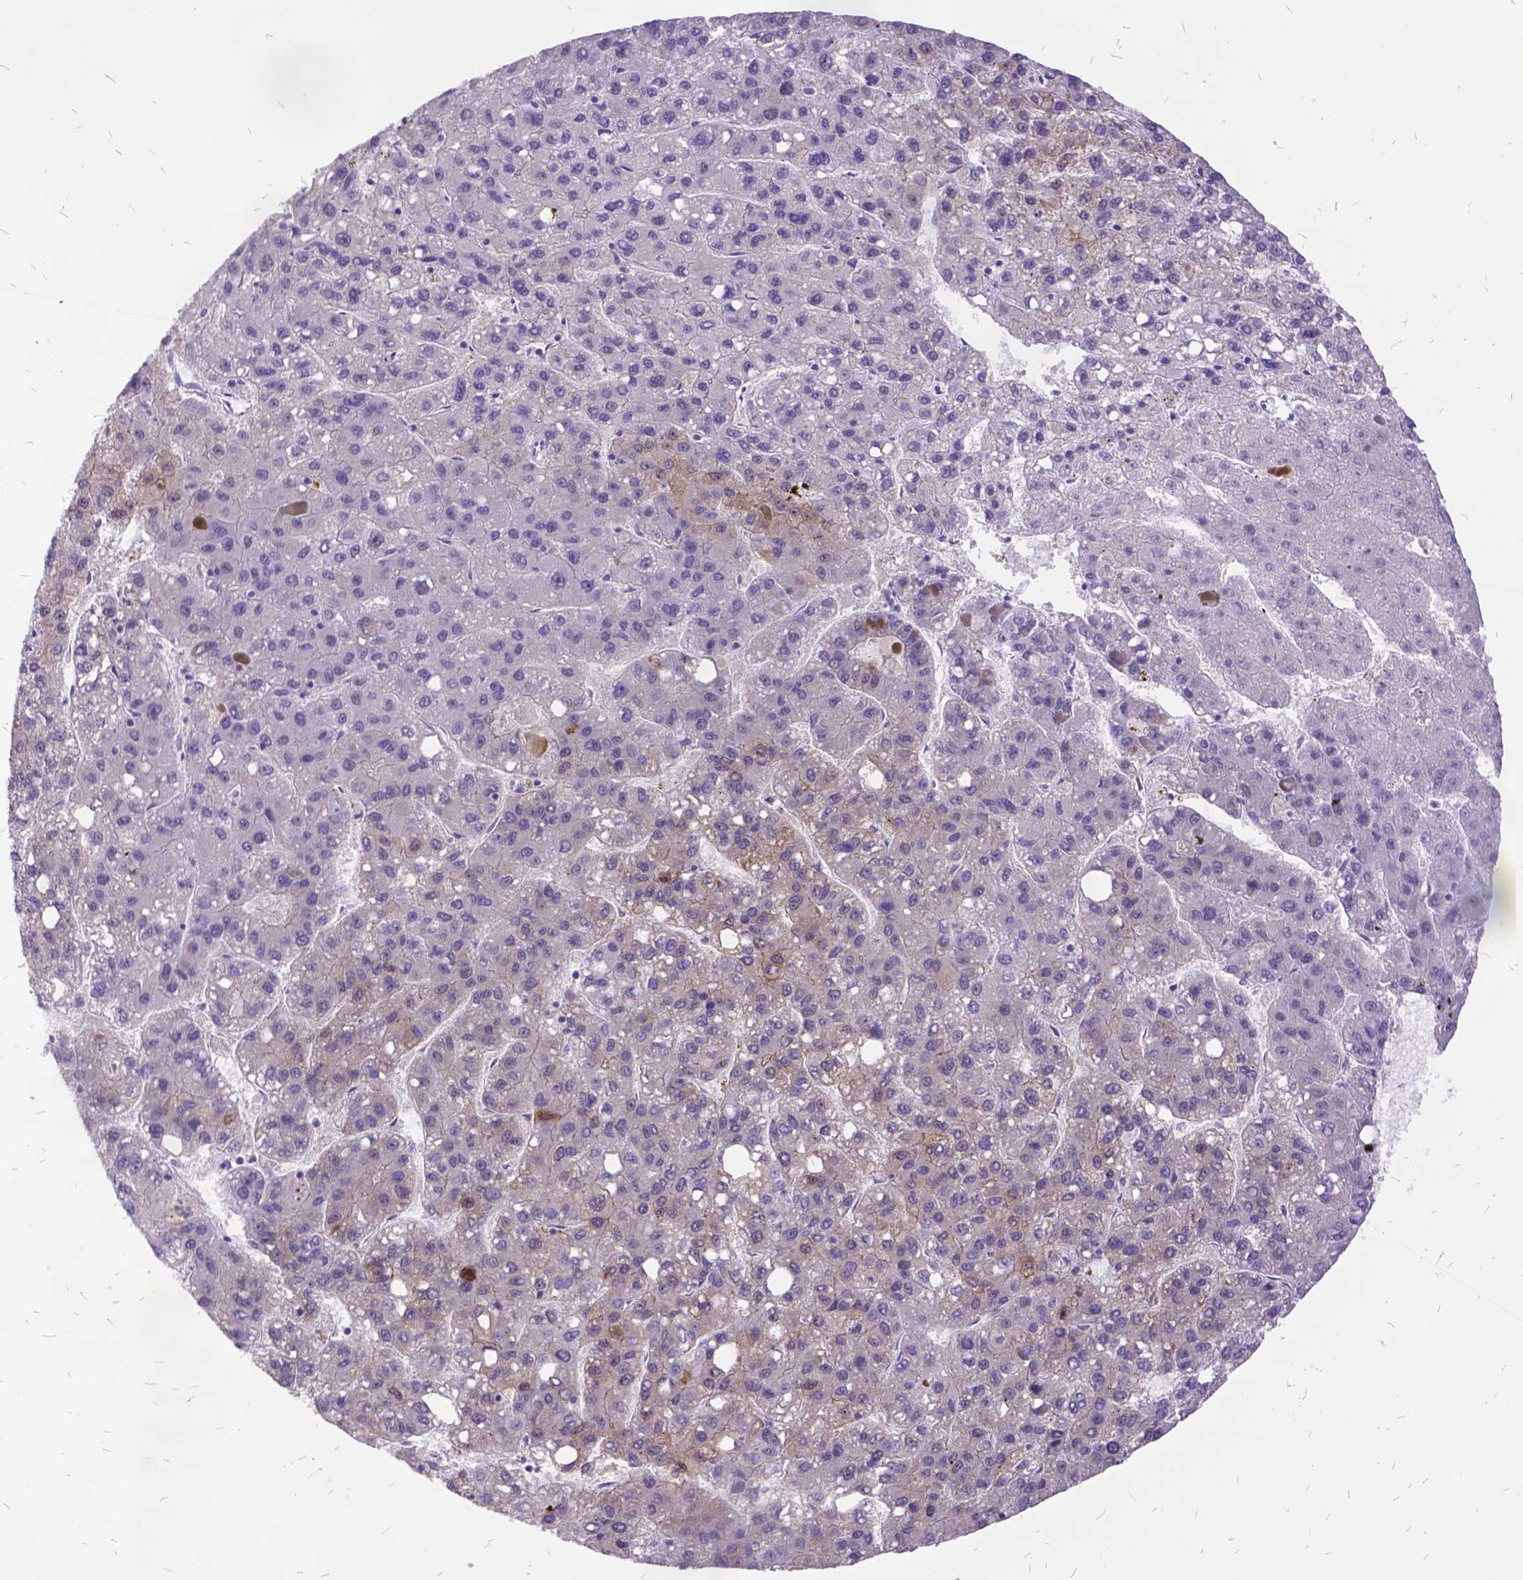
{"staining": {"intensity": "negative", "quantity": "none", "location": "none"}, "tissue": "liver cancer", "cell_type": "Tumor cells", "image_type": "cancer", "snomed": [{"axis": "morphology", "description": "Carcinoma, Hepatocellular, NOS"}, {"axis": "topography", "description": "Liver"}], "caption": "This is an immunohistochemistry (IHC) histopathology image of human liver hepatocellular carcinoma. There is no expression in tumor cells.", "gene": "GRB7", "patient": {"sex": "female", "age": 82}}